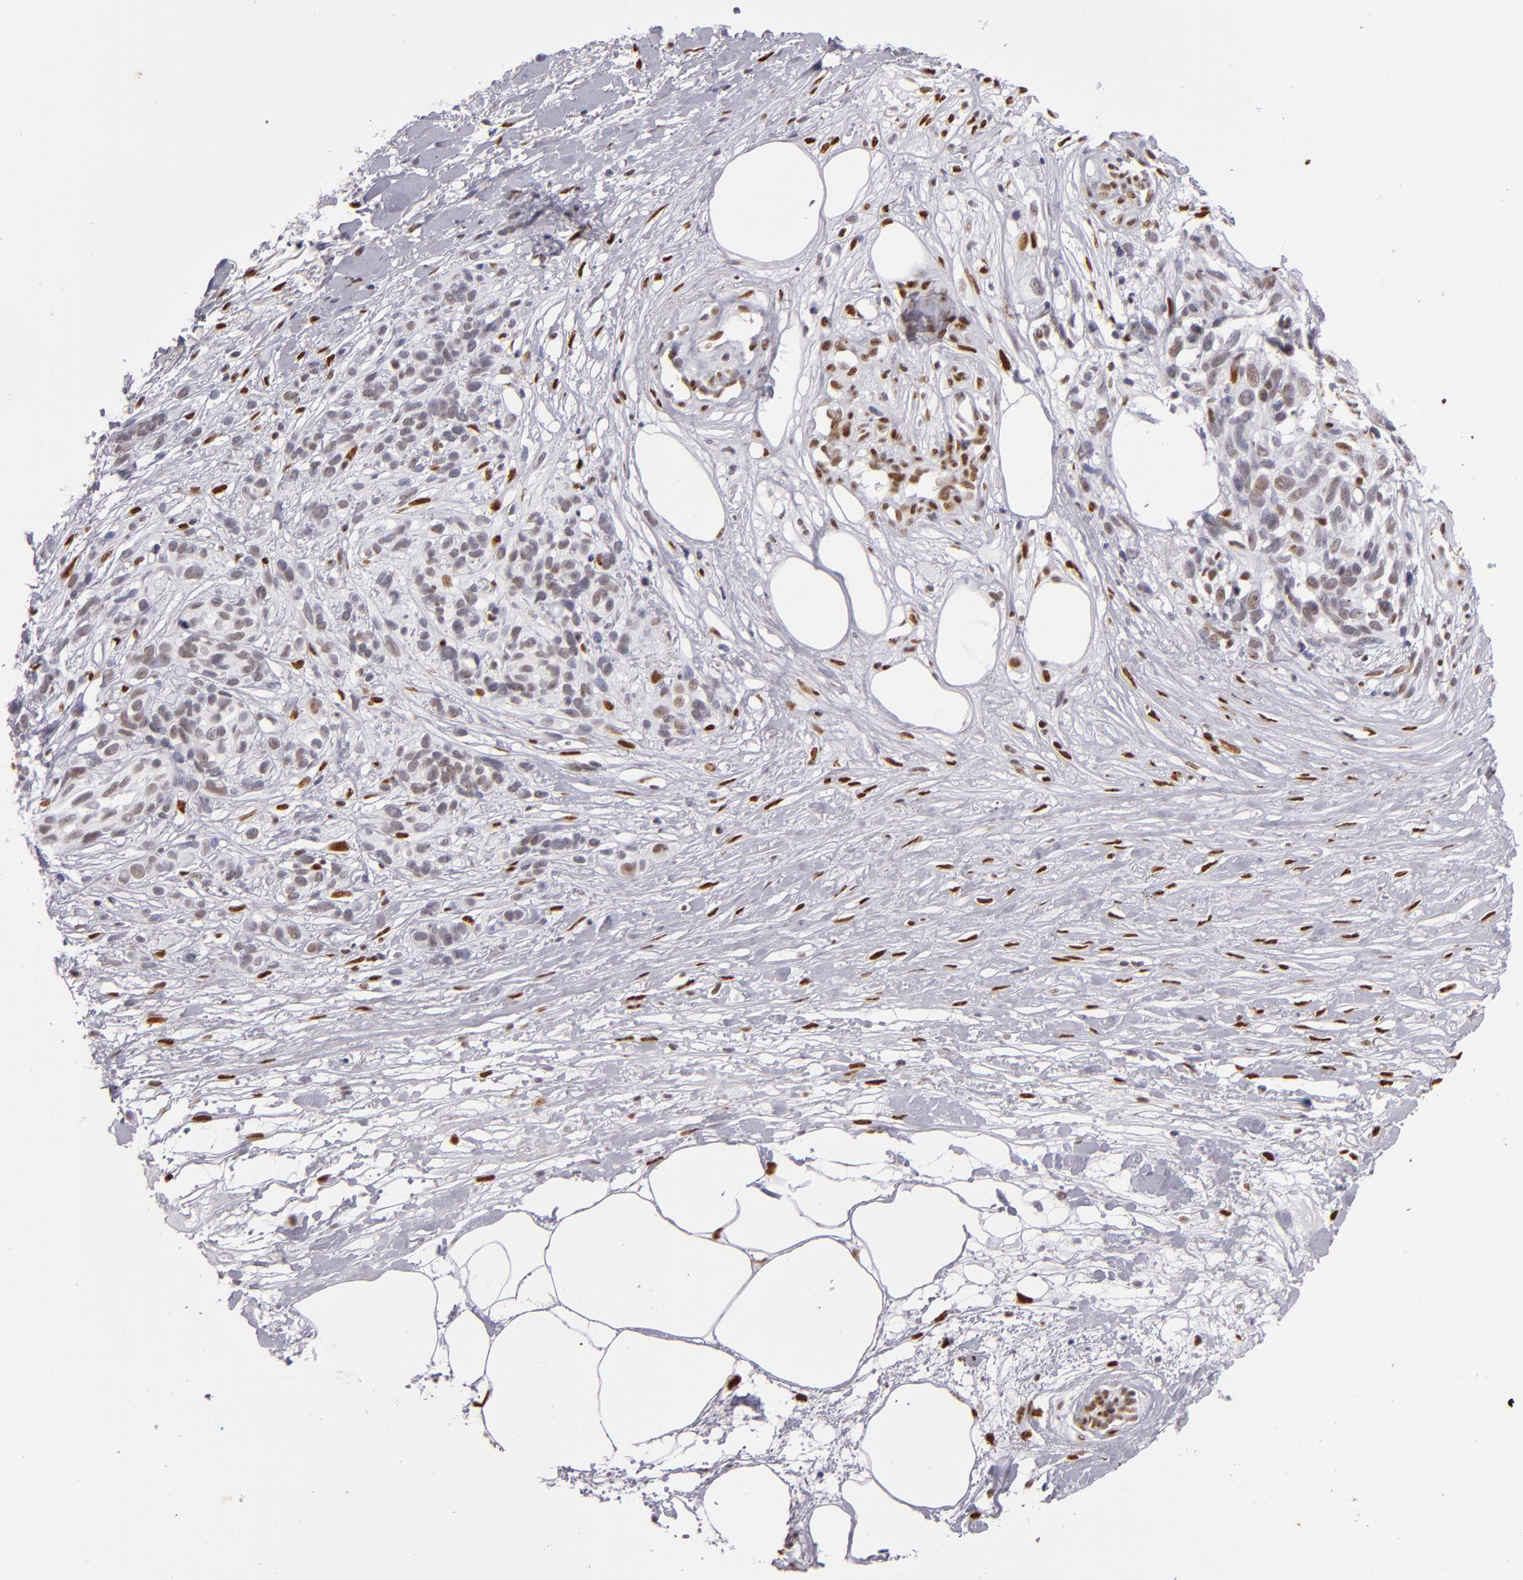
{"staining": {"intensity": "moderate", "quantity": "25%-75%", "location": "nuclear"}, "tissue": "melanoma", "cell_type": "Tumor cells", "image_type": "cancer", "snomed": [{"axis": "morphology", "description": "Malignant melanoma, NOS"}, {"axis": "topography", "description": "Skin"}], "caption": "Immunohistochemical staining of malignant melanoma reveals moderate nuclear protein expression in approximately 25%-75% of tumor cells.", "gene": "TOP3A", "patient": {"sex": "female", "age": 85}}